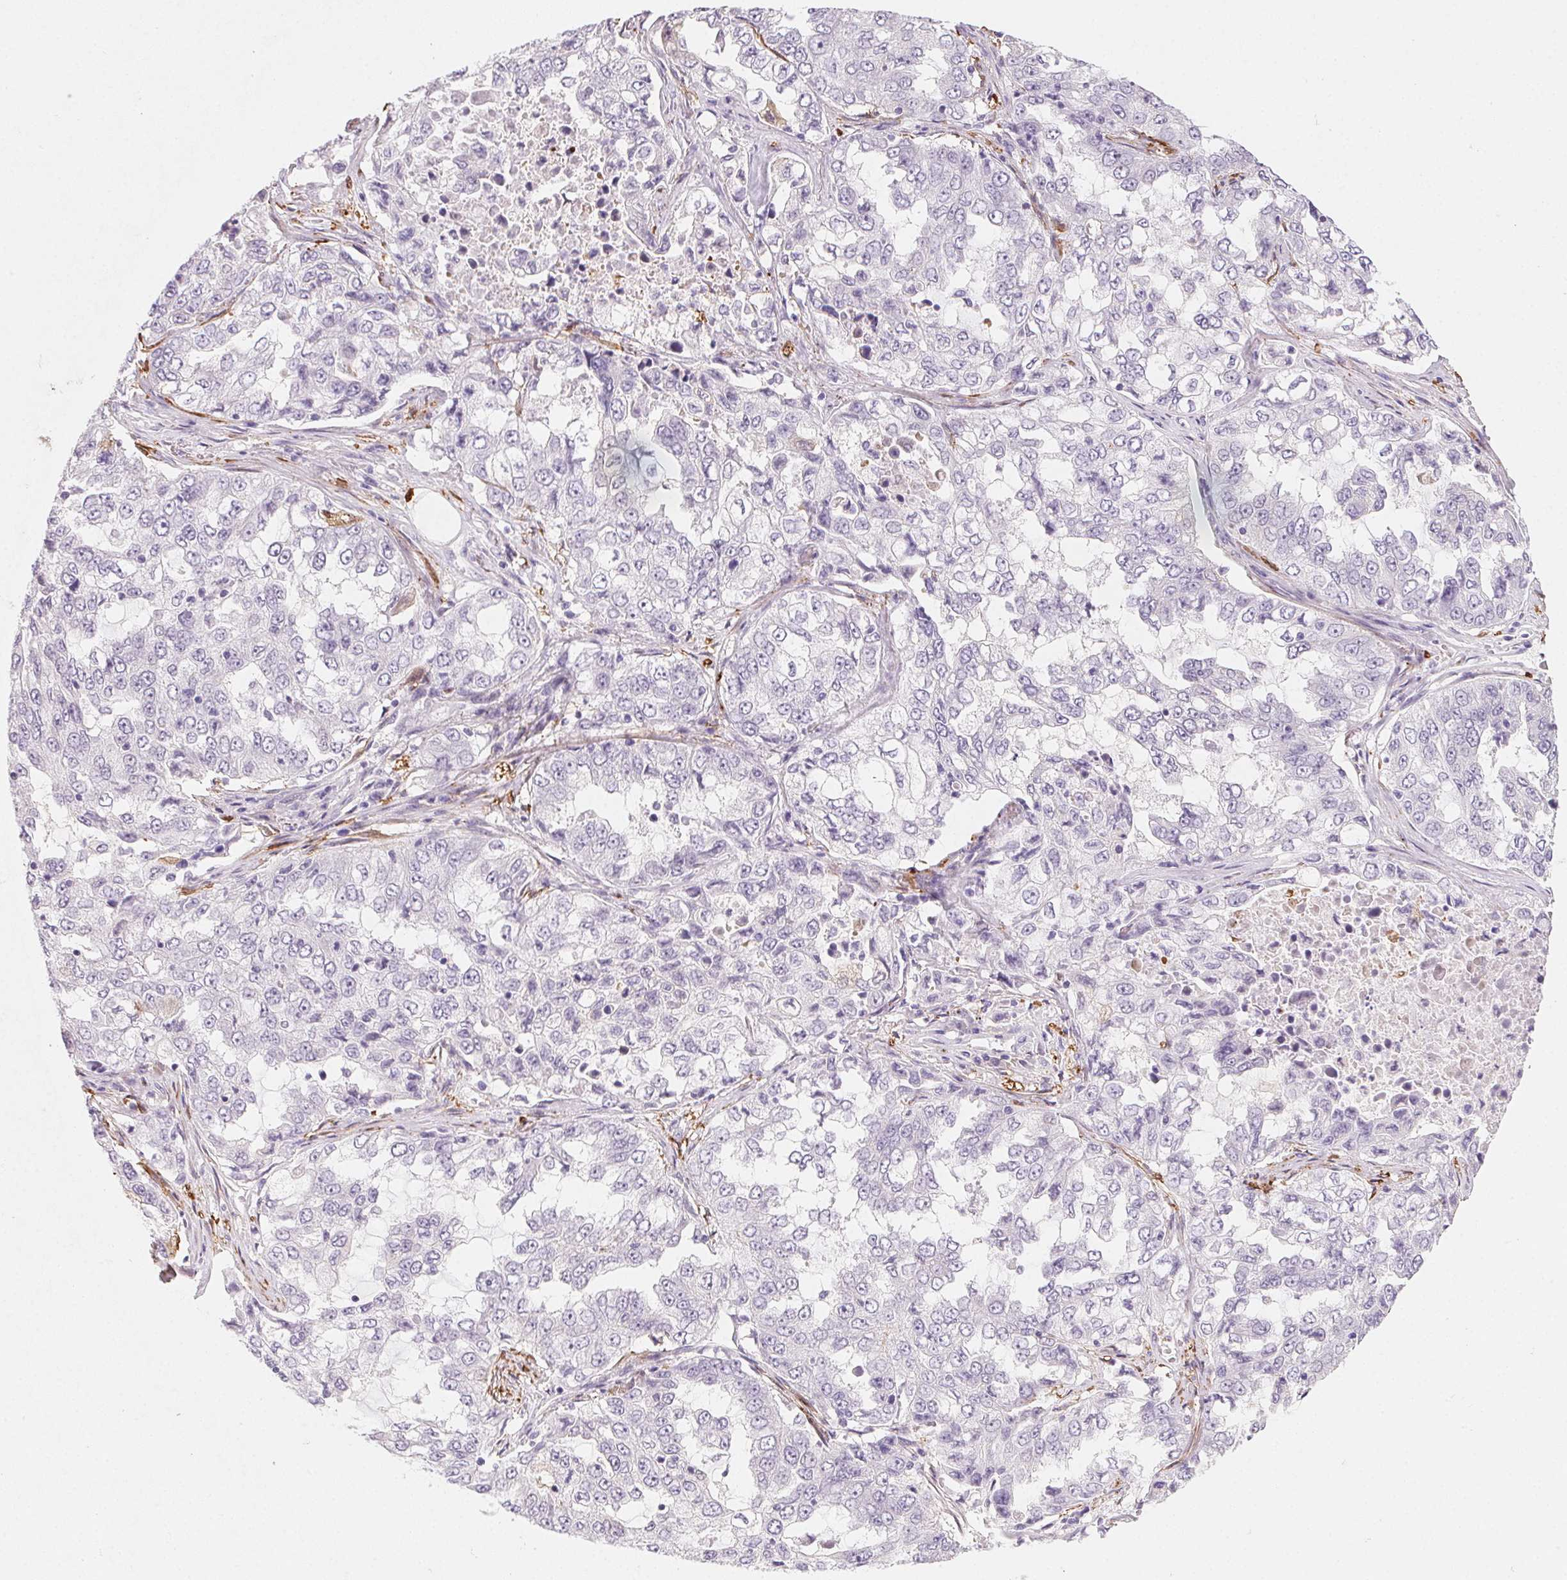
{"staining": {"intensity": "negative", "quantity": "none", "location": "none"}, "tissue": "lung cancer", "cell_type": "Tumor cells", "image_type": "cancer", "snomed": [{"axis": "morphology", "description": "Adenocarcinoma, NOS"}, {"axis": "topography", "description": "Lung"}], "caption": "DAB immunohistochemical staining of human lung cancer reveals no significant expression in tumor cells.", "gene": "GPX8", "patient": {"sex": "female", "age": 61}}